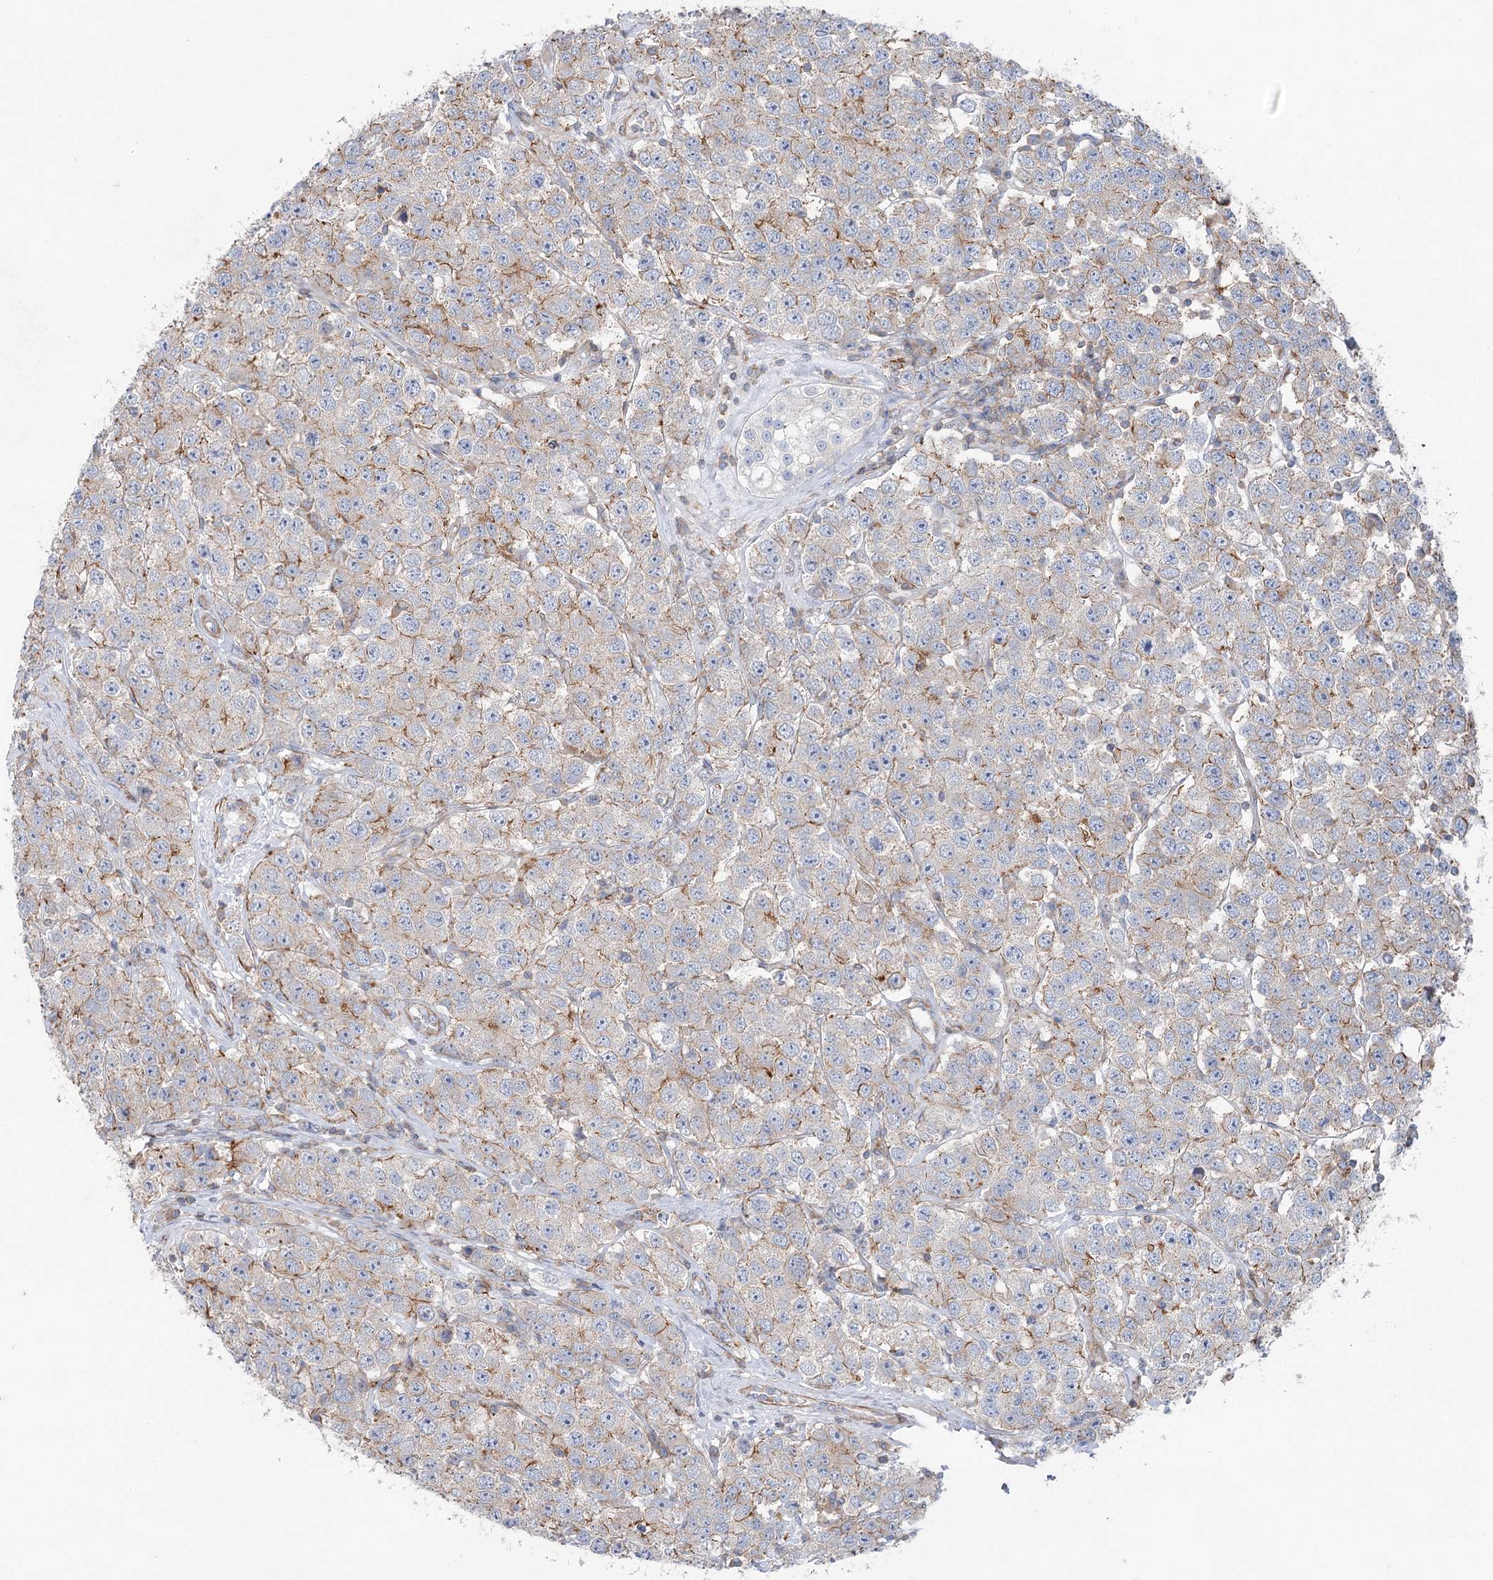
{"staining": {"intensity": "weak", "quantity": "25%-75%", "location": "cytoplasmic/membranous"}, "tissue": "testis cancer", "cell_type": "Tumor cells", "image_type": "cancer", "snomed": [{"axis": "morphology", "description": "Seminoma, NOS"}, {"axis": "topography", "description": "Testis"}], "caption": "Immunohistochemical staining of testis seminoma demonstrates weak cytoplasmic/membranous protein staining in approximately 25%-75% of tumor cells.", "gene": "LARP1B", "patient": {"sex": "male", "age": 28}}